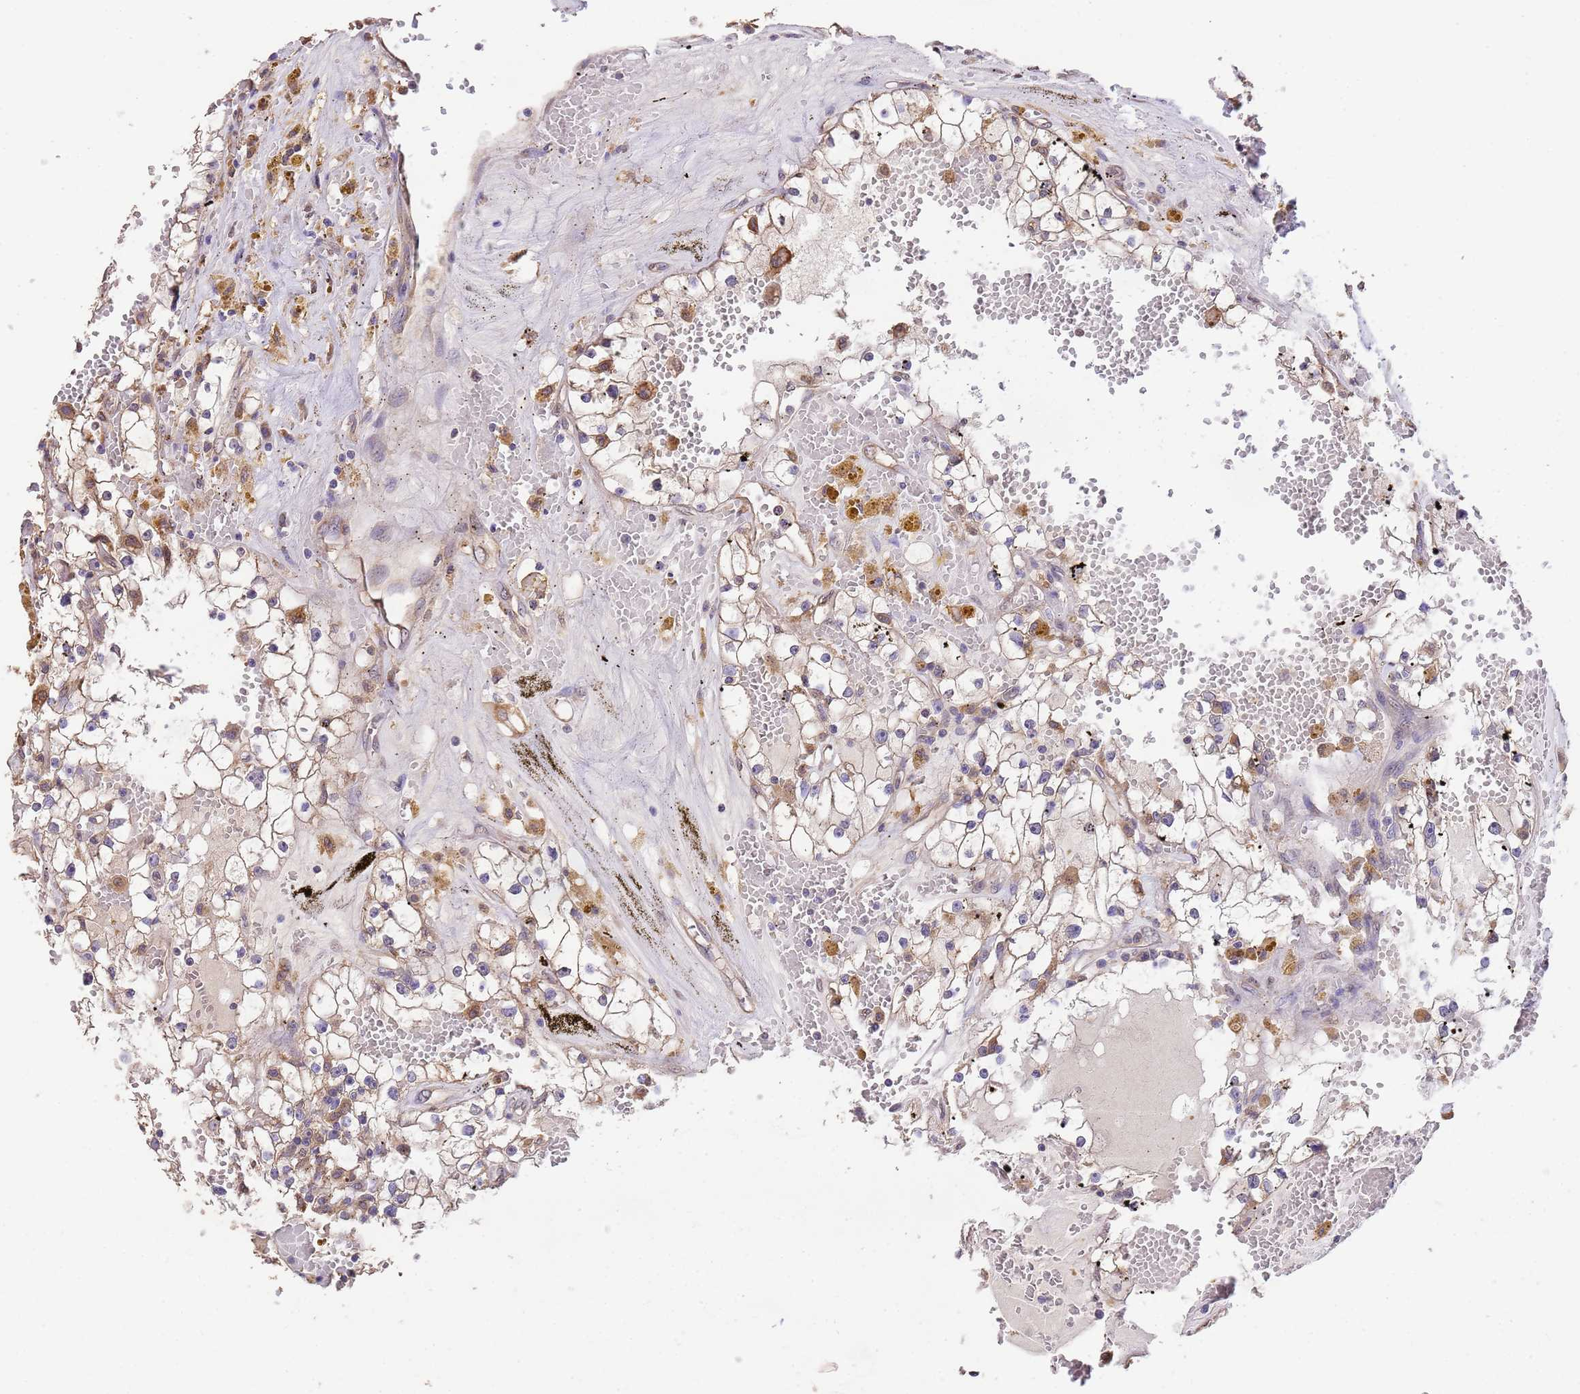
{"staining": {"intensity": "weak", "quantity": "25%-75%", "location": "cytoplasmic/membranous"}, "tissue": "renal cancer", "cell_type": "Tumor cells", "image_type": "cancer", "snomed": [{"axis": "morphology", "description": "Adenocarcinoma, NOS"}, {"axis": "topography", "description": "Kidney"}], "caption": "The photomicrograph reveals staining of adenocarcinoma (renal), revealing weak cytoplasmic/membranous protein positivity (brown color) within tumor cells.", "gene": "NPHP1", "patient": {"sex": "male", "age": 56}}